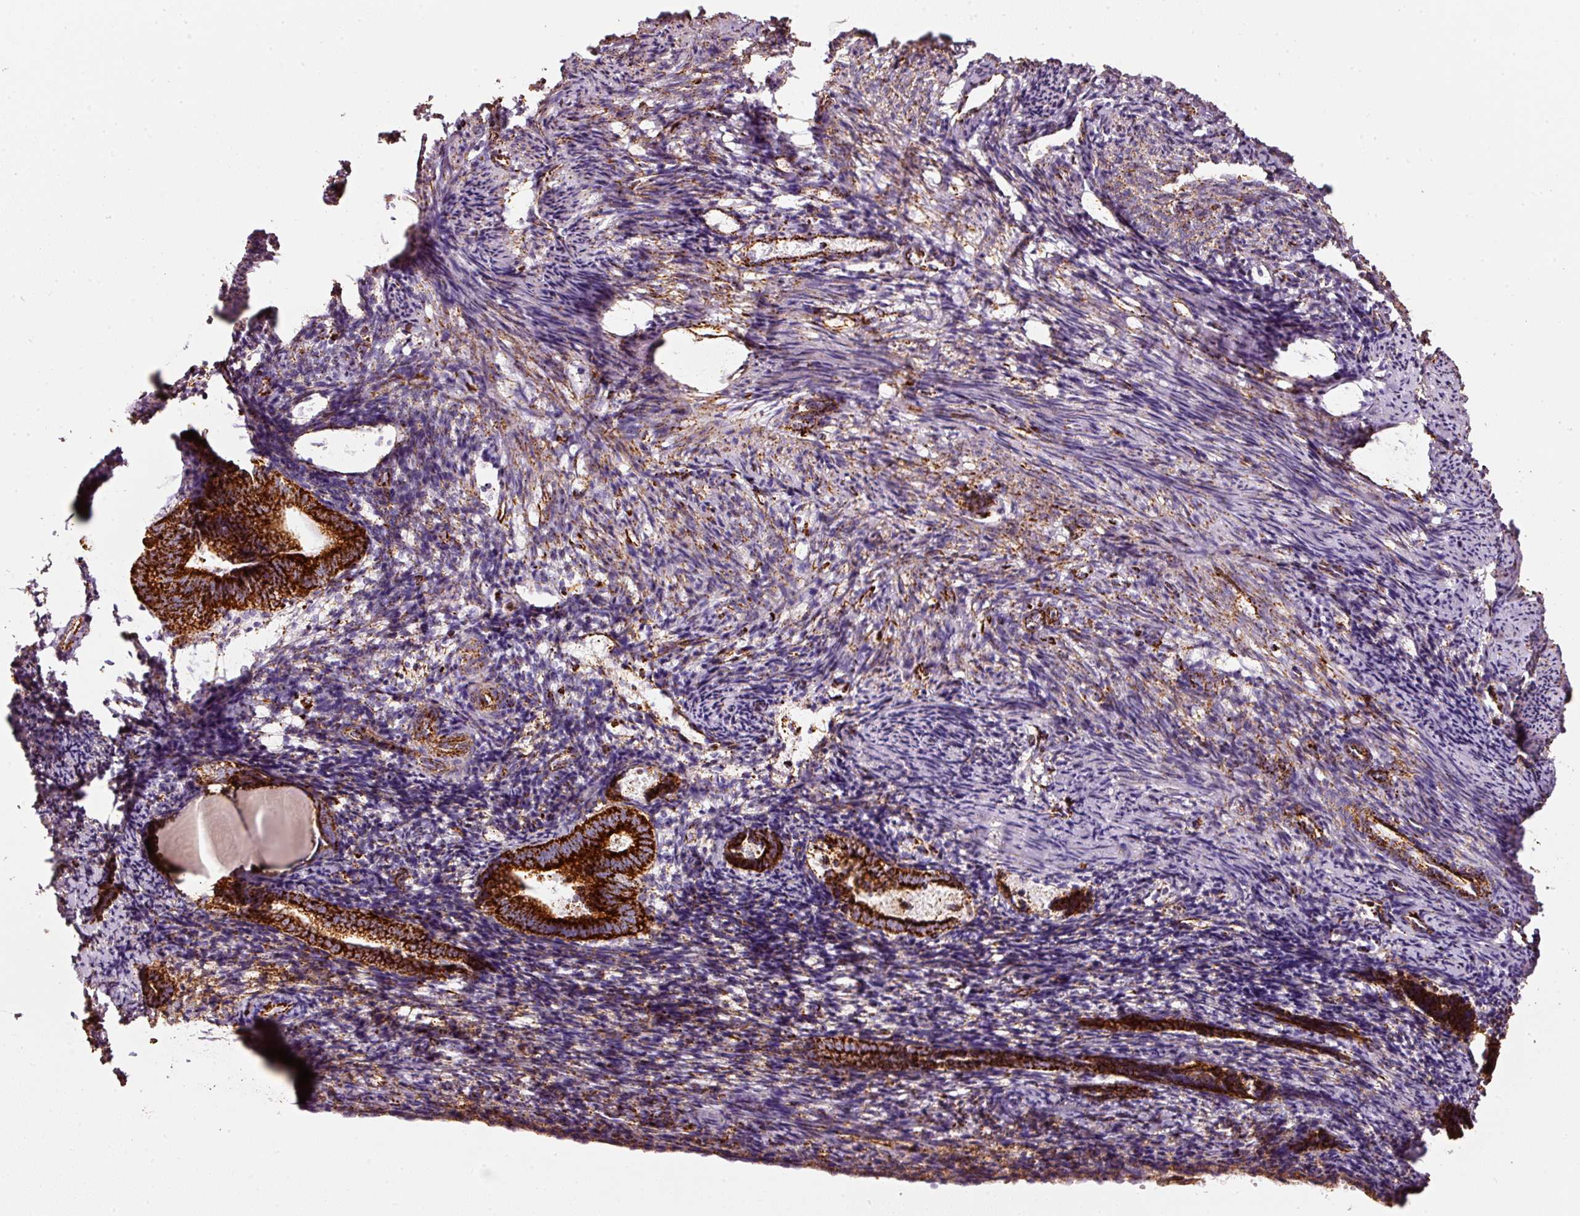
{"staining": {"intensity": "strong", "quantity": "25%-75%", "location": "cytoplasmic/membranous"}, "tissue": "endometrium", "cell_type": "Cells in endometrial stroma", "image_type": "normal", "snomed": [{"axis": "morphology", "description": "Normal tissue, NOS"}, {"axis": "topography", "description": "Endometrium"}], "caption": "Immunohistochemistry (IHC) staining of unremarkable endometrium, which displays high levels of strong cytoplasmic/membranous staining in approximately 25%-75% of cells in endometrial stroma indicating strong cytoplasmic/membranous protein positivity. The staining was performed using DAB (3,3'-diaminobenzidine) (brown) for protein detection and nuclei were counterstained in hematoxylin (blue).", "gene": "MT", "patient": {"sex": "female", "age": 54}}